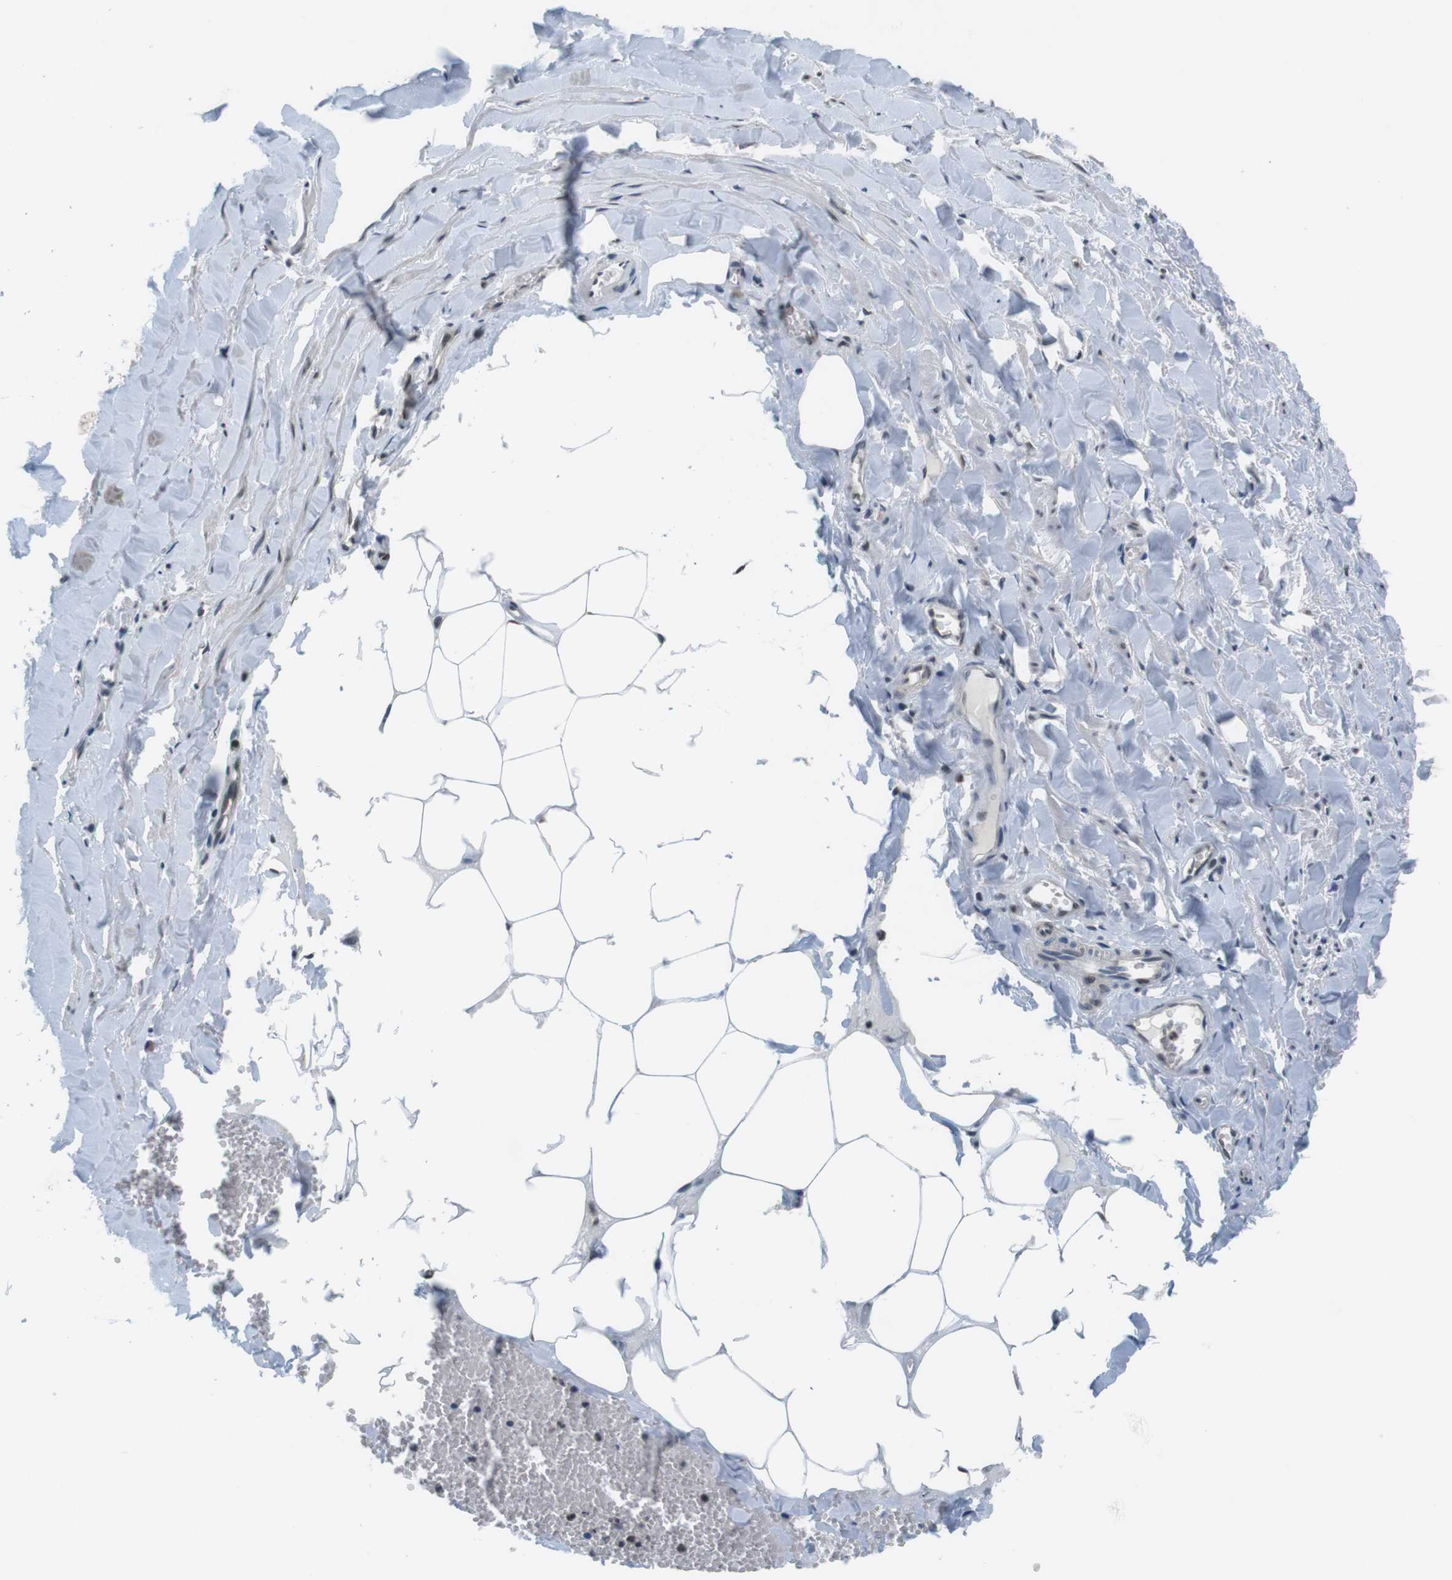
{"staining": {"intensity": "weak", "quantity": "25%-75%", "location": "nuclear"}, "tissue": "adipose tissue", "cell_type": "Adipocytes", "image_type": "normal", "snomed": [{"axis": "morphology", "description": "Normal tissue, NOS"}, {"axis": "topography", "description": "Adipose tissue"}, {"axis": "topography", "description": "Peripheral nerve tissue"}], "caption": "Protein staining shows weak nuclear staining in approximately 25%-75% of adipocytes in normal adipose tissue. The staining was performed using DAB (3,3'-diaminobenzidine), with brown indicating positive protein expression. Nuclei are stained blue with hematoxylin.", "gene": "NEK4", "patient": {"sex": "male", "age": 52}}